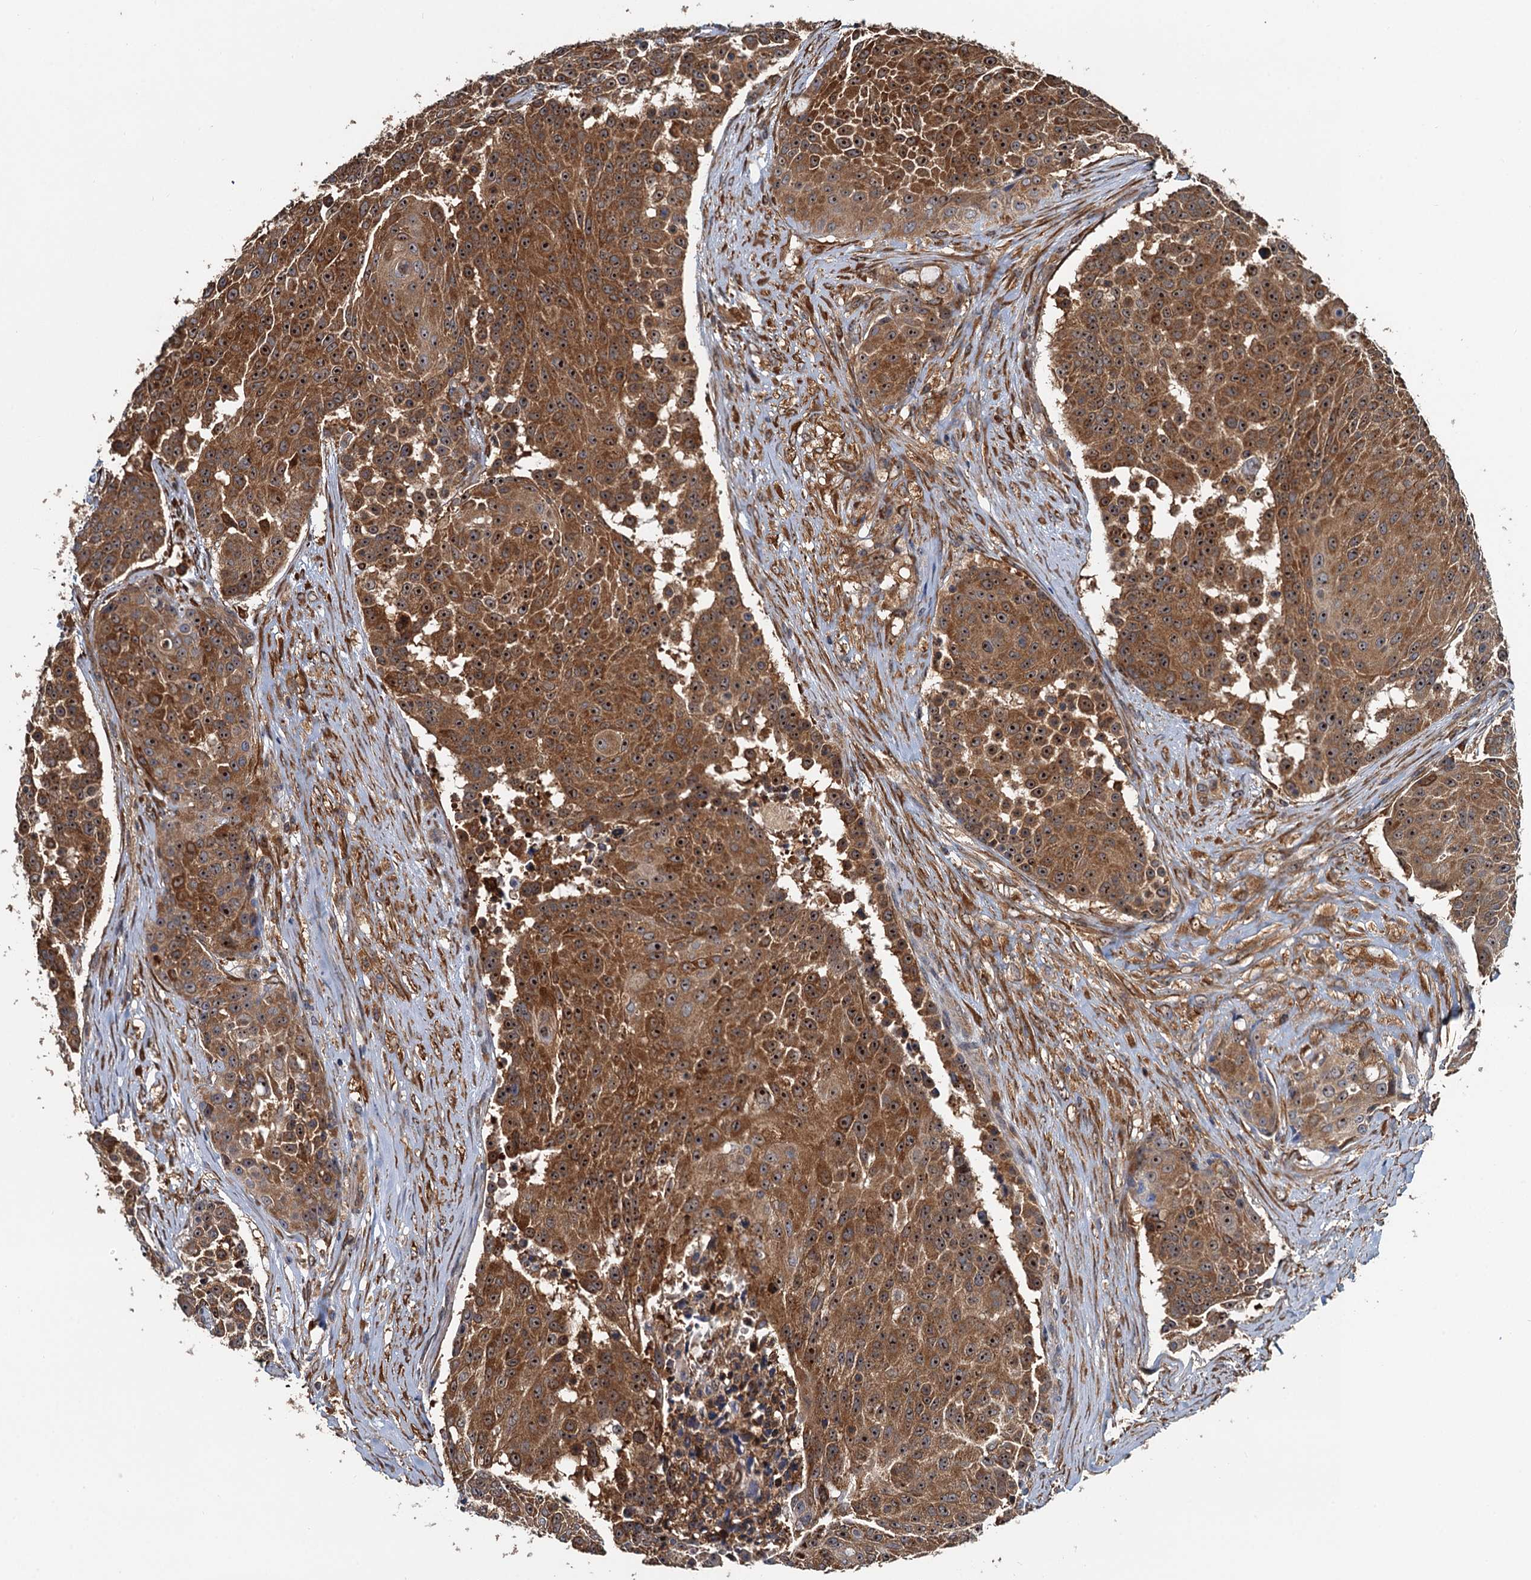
{"staining": {"intensity": "strong", "quantity": ">75%", "location": "cytoplasmic/membranous"}, "tissue": "urothelial cancer", "cell_type": "Tumor cells", "image_type": "cancer", "snomed": [{"axis": "morphology", "description": "Urothelial carcinoma, High grade"}, {"axis": "topography", "description": "Urinary bladder"}], "caption": "DAB immunohistochemical staining of urothelial cancer reveals strong cytoplasmic/membranous protein expression in about >75% of tumor cells. (brown staining indicates protein expression, while blue staining denotes nuclei).", "gene": "USP6NL", "patient": {"sex": "female", "age": 63}}